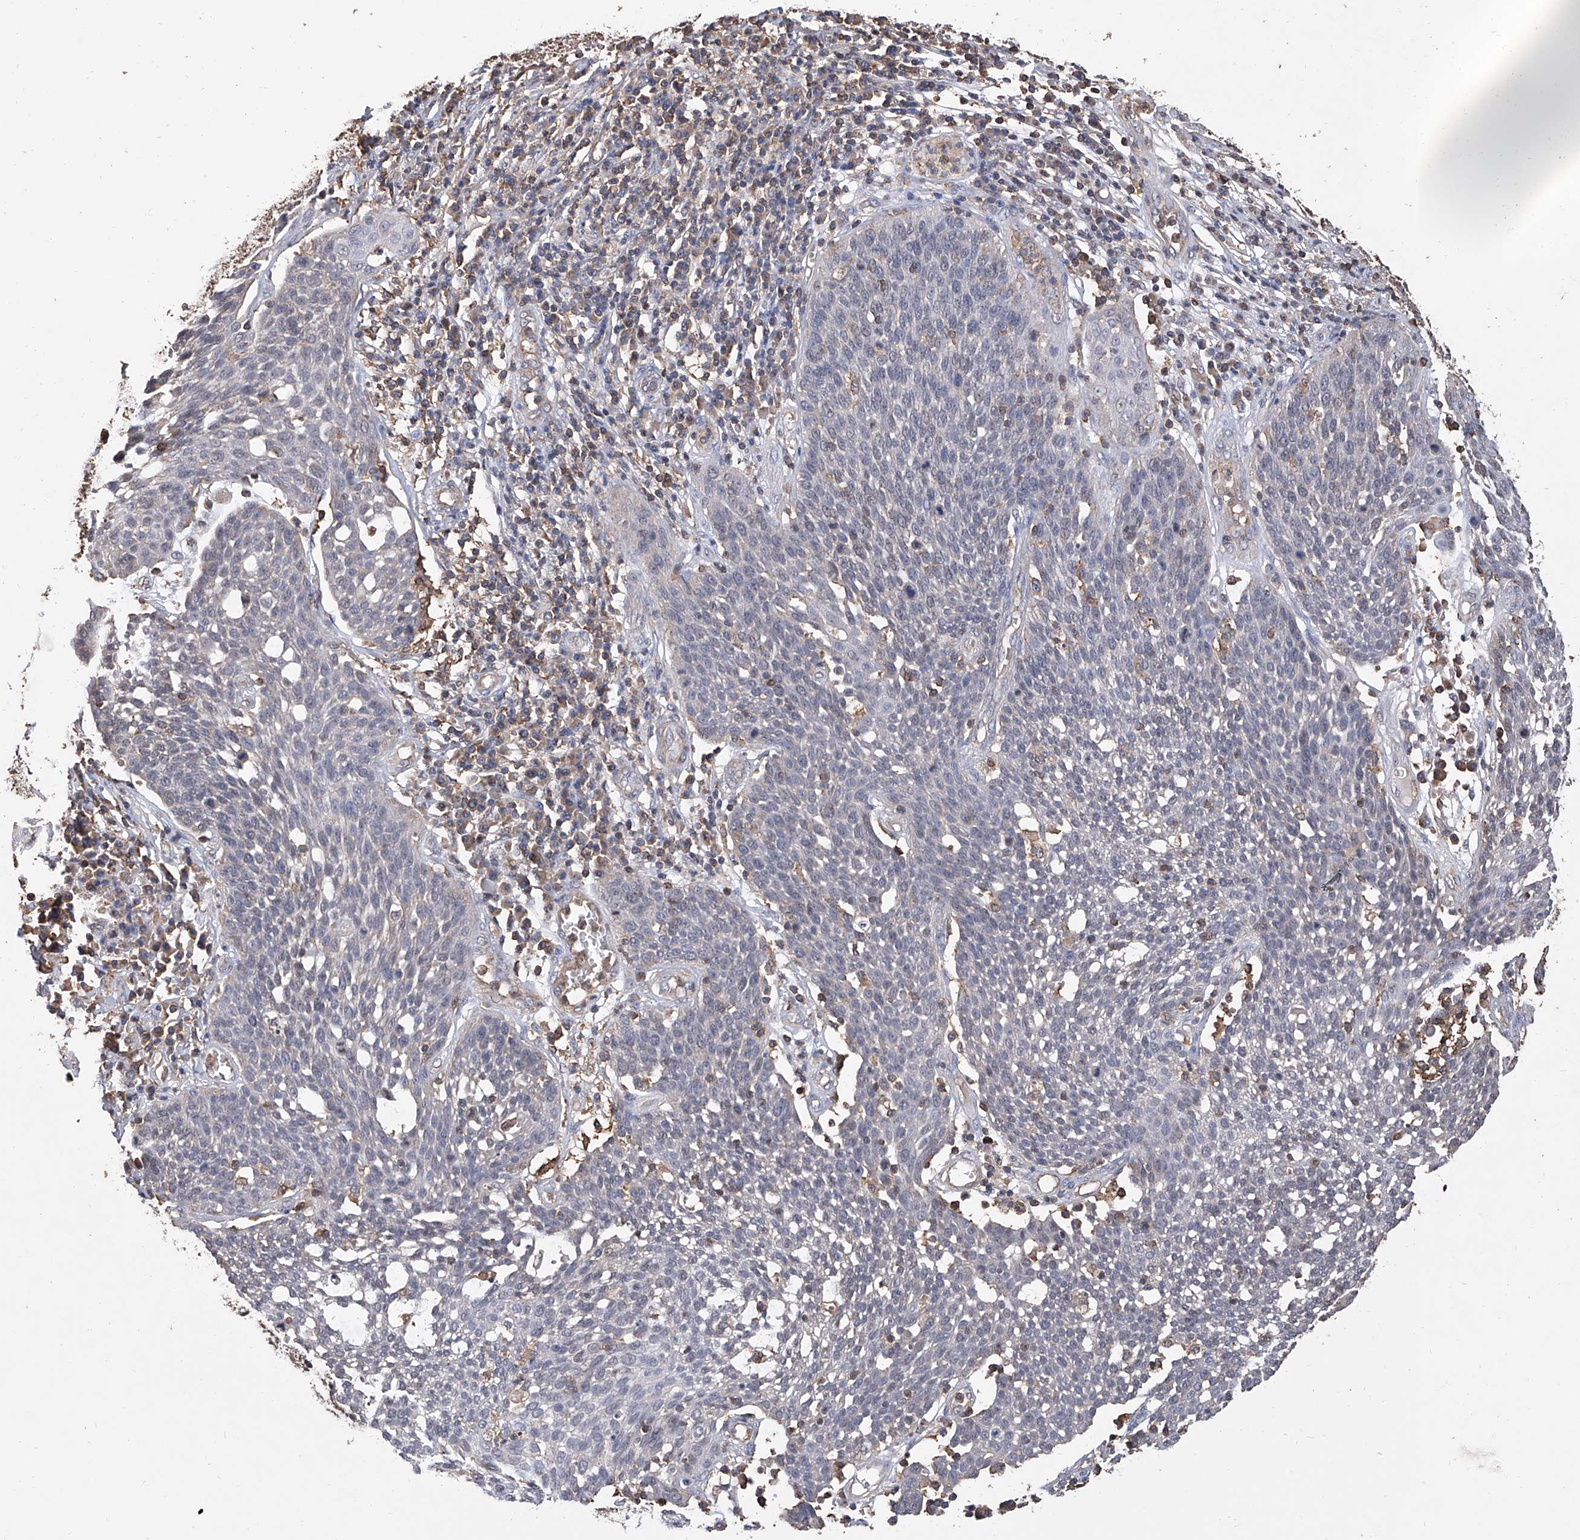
{"staining": {"intensity": "negative", "quantity": "none", "location": "none"}, "tissue": "cervical cancer", "cell_type": "Tumor cells", "image_type": "cancer", "snomed": [{"axis": "morphology", "description": "Squamous cell carcinoma, NOS"}, {"axis": "topography", "description": "Cervix"}], "caption": "Image shows no protein positivity in tumor cells of cervical cancer (squamous cell carcinoma) tissue.", "gene": "GPT", "patient": {"sex": "female", "age": 34}}